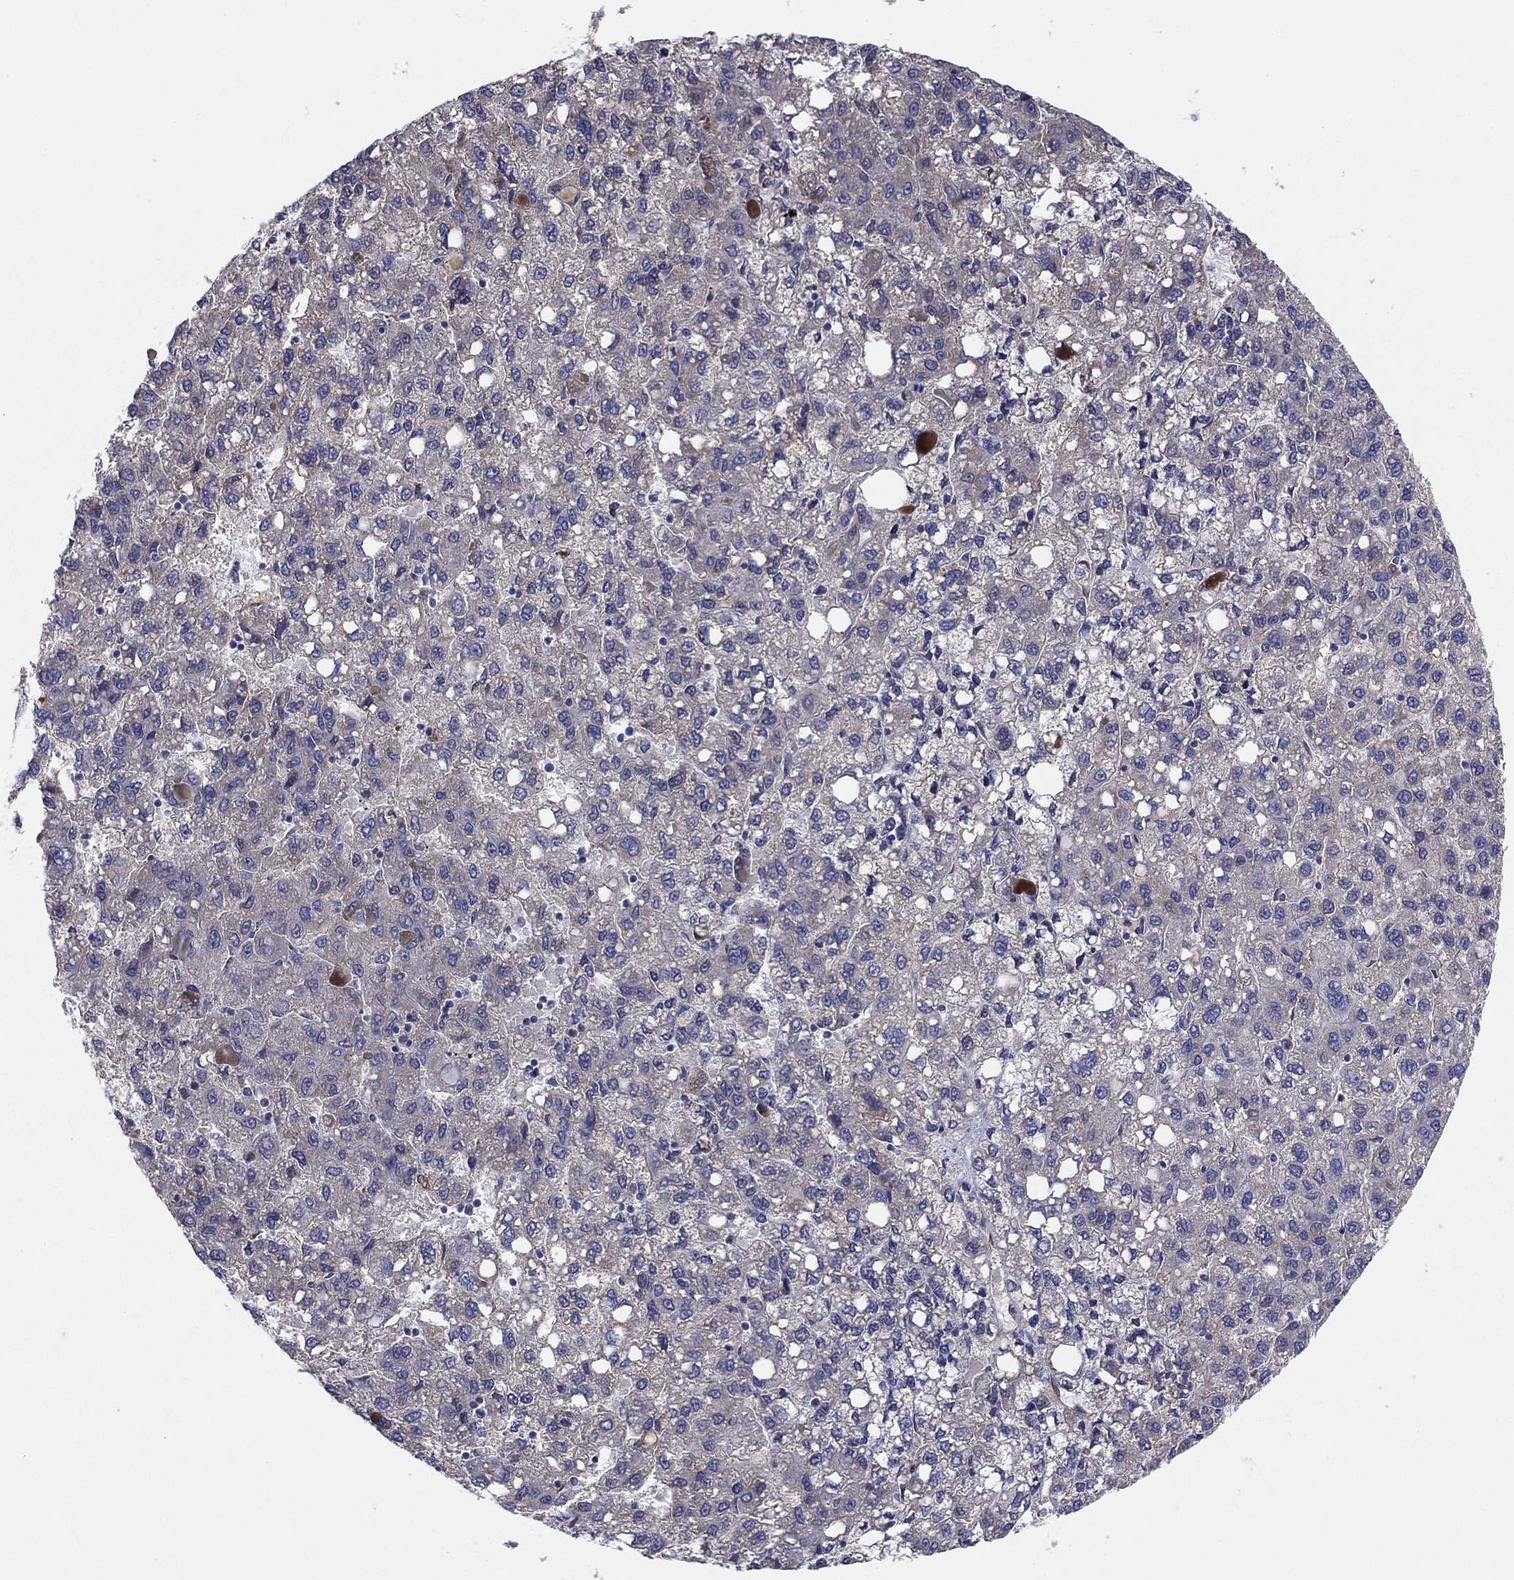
{"staining": {"intensity": "negative", "quantity": "none", "location": "none"}, "tissue": "liver cancer", "cell_type": "Tumor cells", "image_type": "cancer", "snomed": [{"axis": "morphology", "description": "Carcinoma, Hepatocellular, NOS"}, {"axis": "topography", "description": "Liver"}], "caption": "Histopathology image shows no protein positivity in tumor cells of hepatocellular carcinoma (liver) tissue.", "gene": "EMP2", "patient": {"sex": "female", "age": 82}}